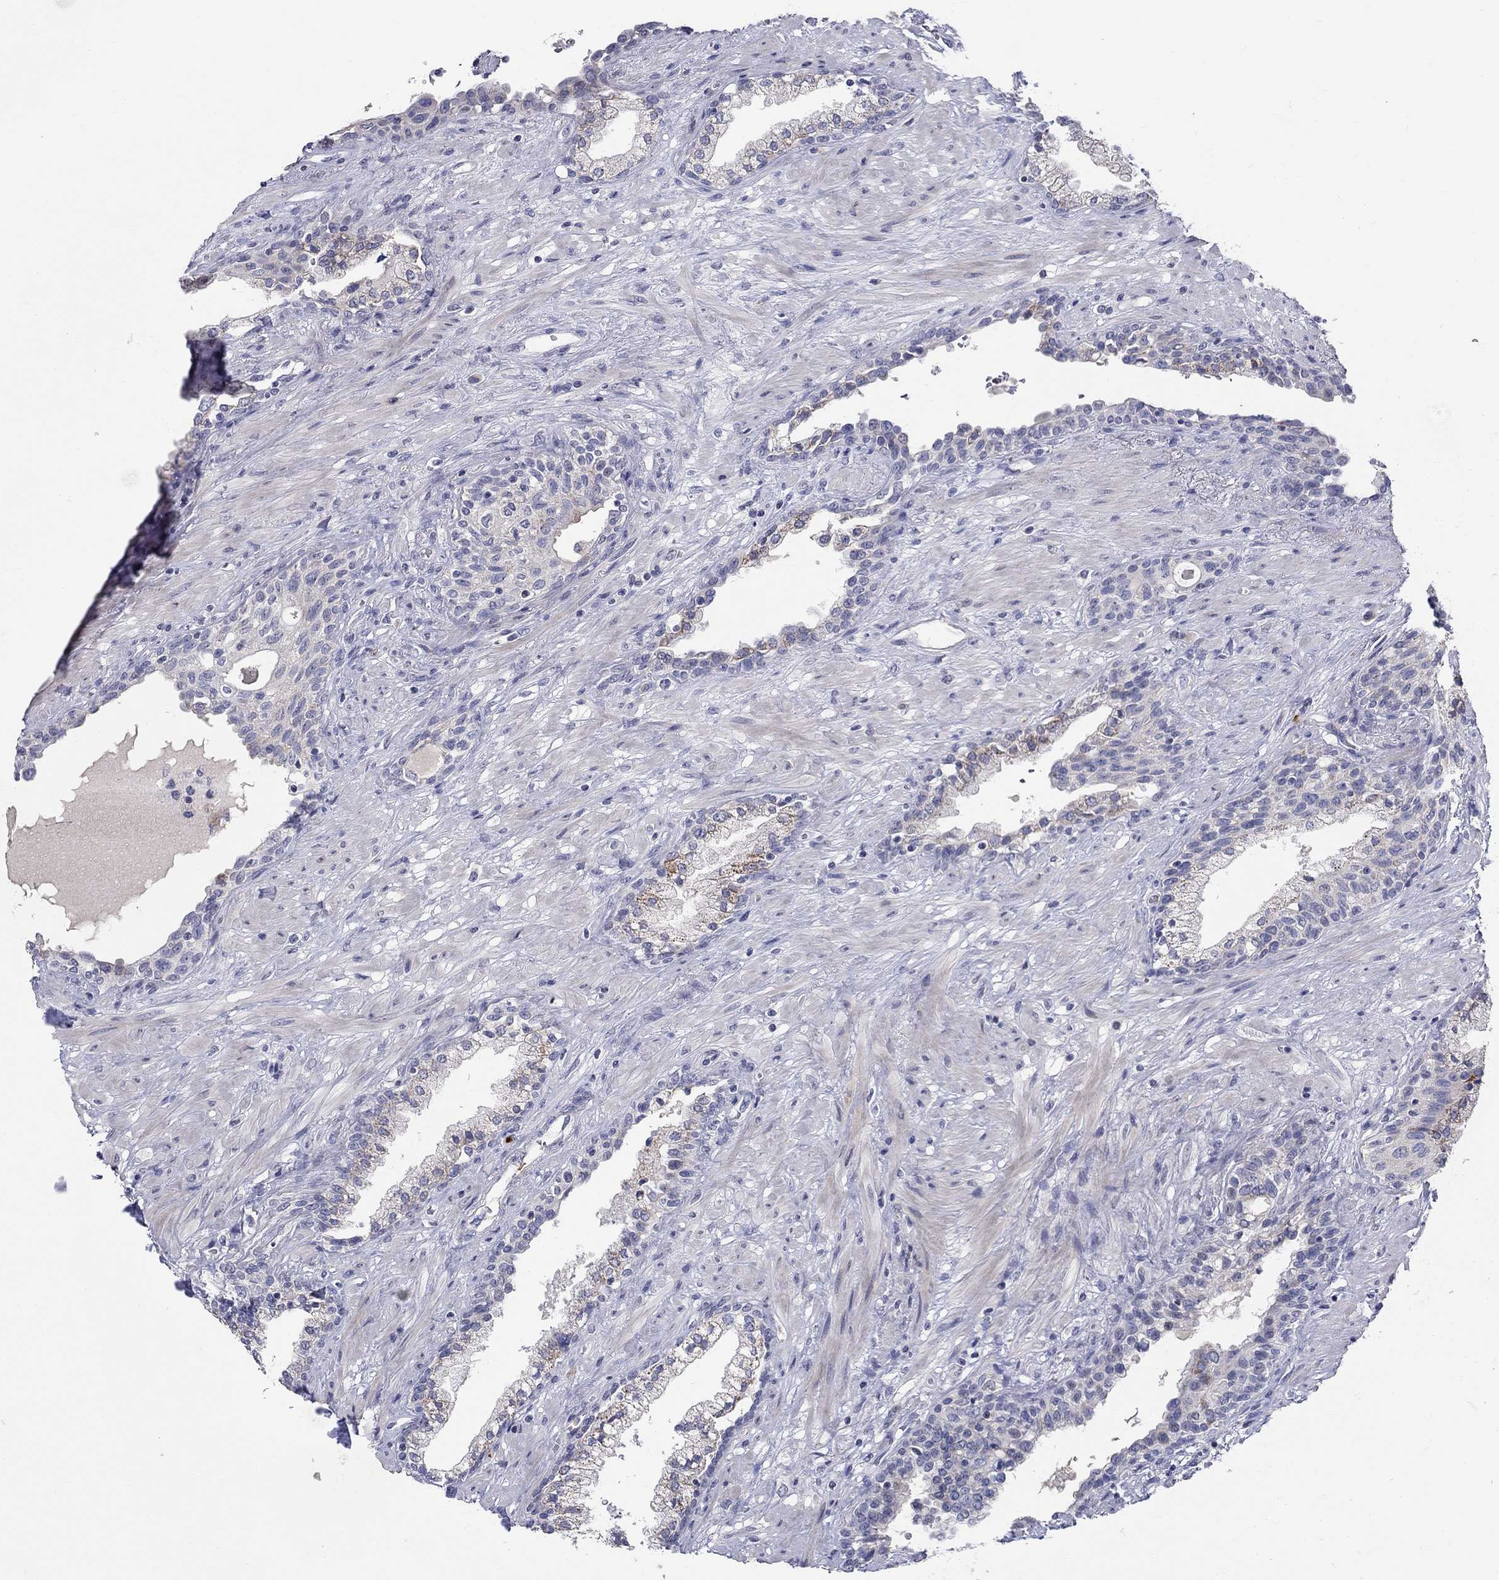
{"staining": {"intensity": "strong", "quantity": "25%-75%", "location": "cytoplasmic/membranous"}, "tissue": "prostate", "cell_type": "Glandular cells", "image_type": "normal", "snomed": [{"axis": "morphology", "description": "Normal tissue, NOS"}, {"axis": "topography", "description": "Prostate"}], "caption": "Immunohistochemical staining of normal prostate shows strong cytoplasmic/membranous protein positivity in about 25%-75% of glandular cells.", "gene": "HMX2", "patient": {"sex": "male", "age": 63}}